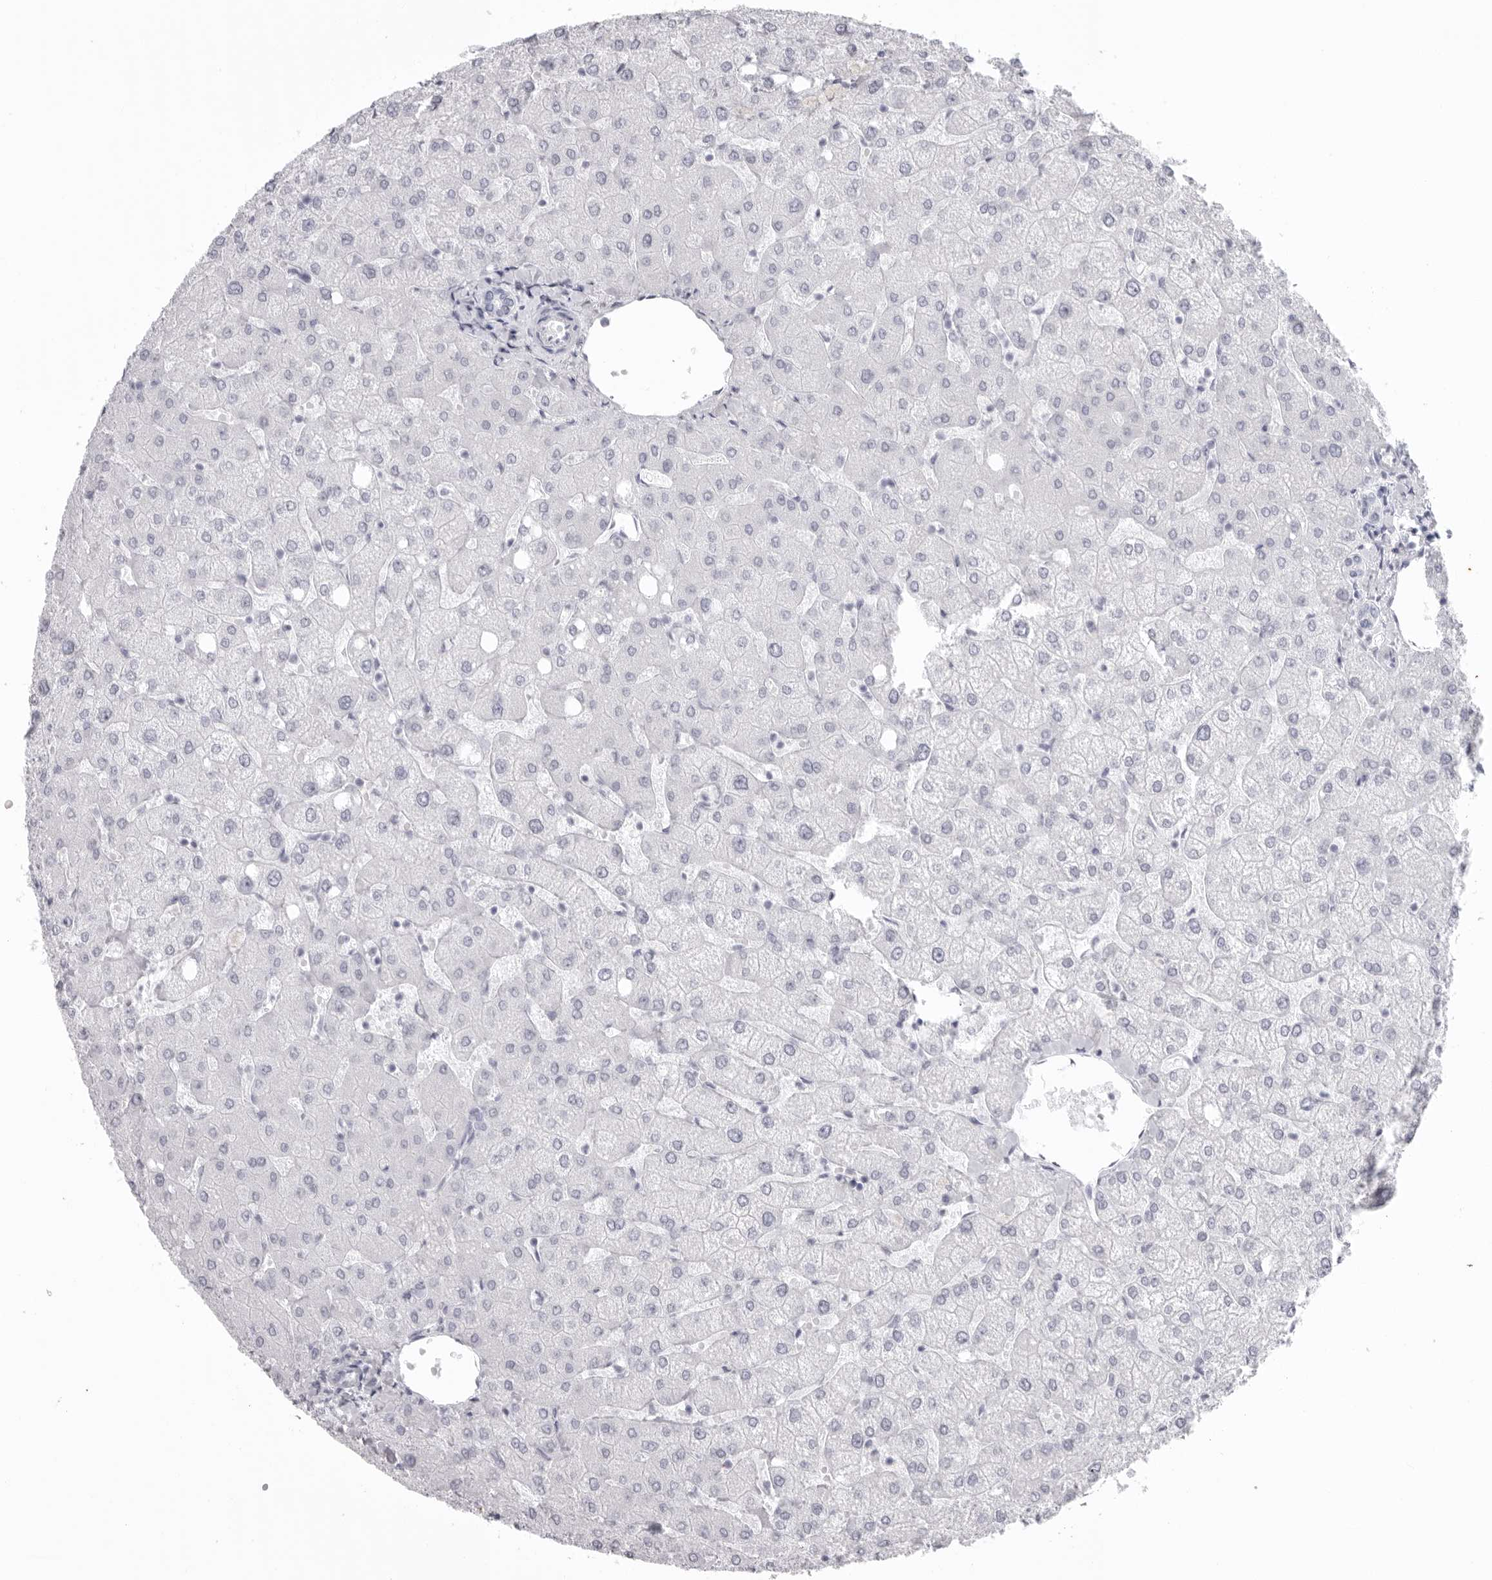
{"staining": {"intensity": "negative", "quantity": "none", "location": "none"}, "tissue": "liver", "cell_type": "Cholangiocytes", "image_type": "normal", "snomed": [{"axis": "morphology", "description": "Normal tissue, NOS"}, {"axis": "topography", "description": "Liver"}], "caption": "Cholangiocytes show no significant protein positivity in benign liver.", "gene": "KLK9", "patient": {"sex": "female", "age": 54}}